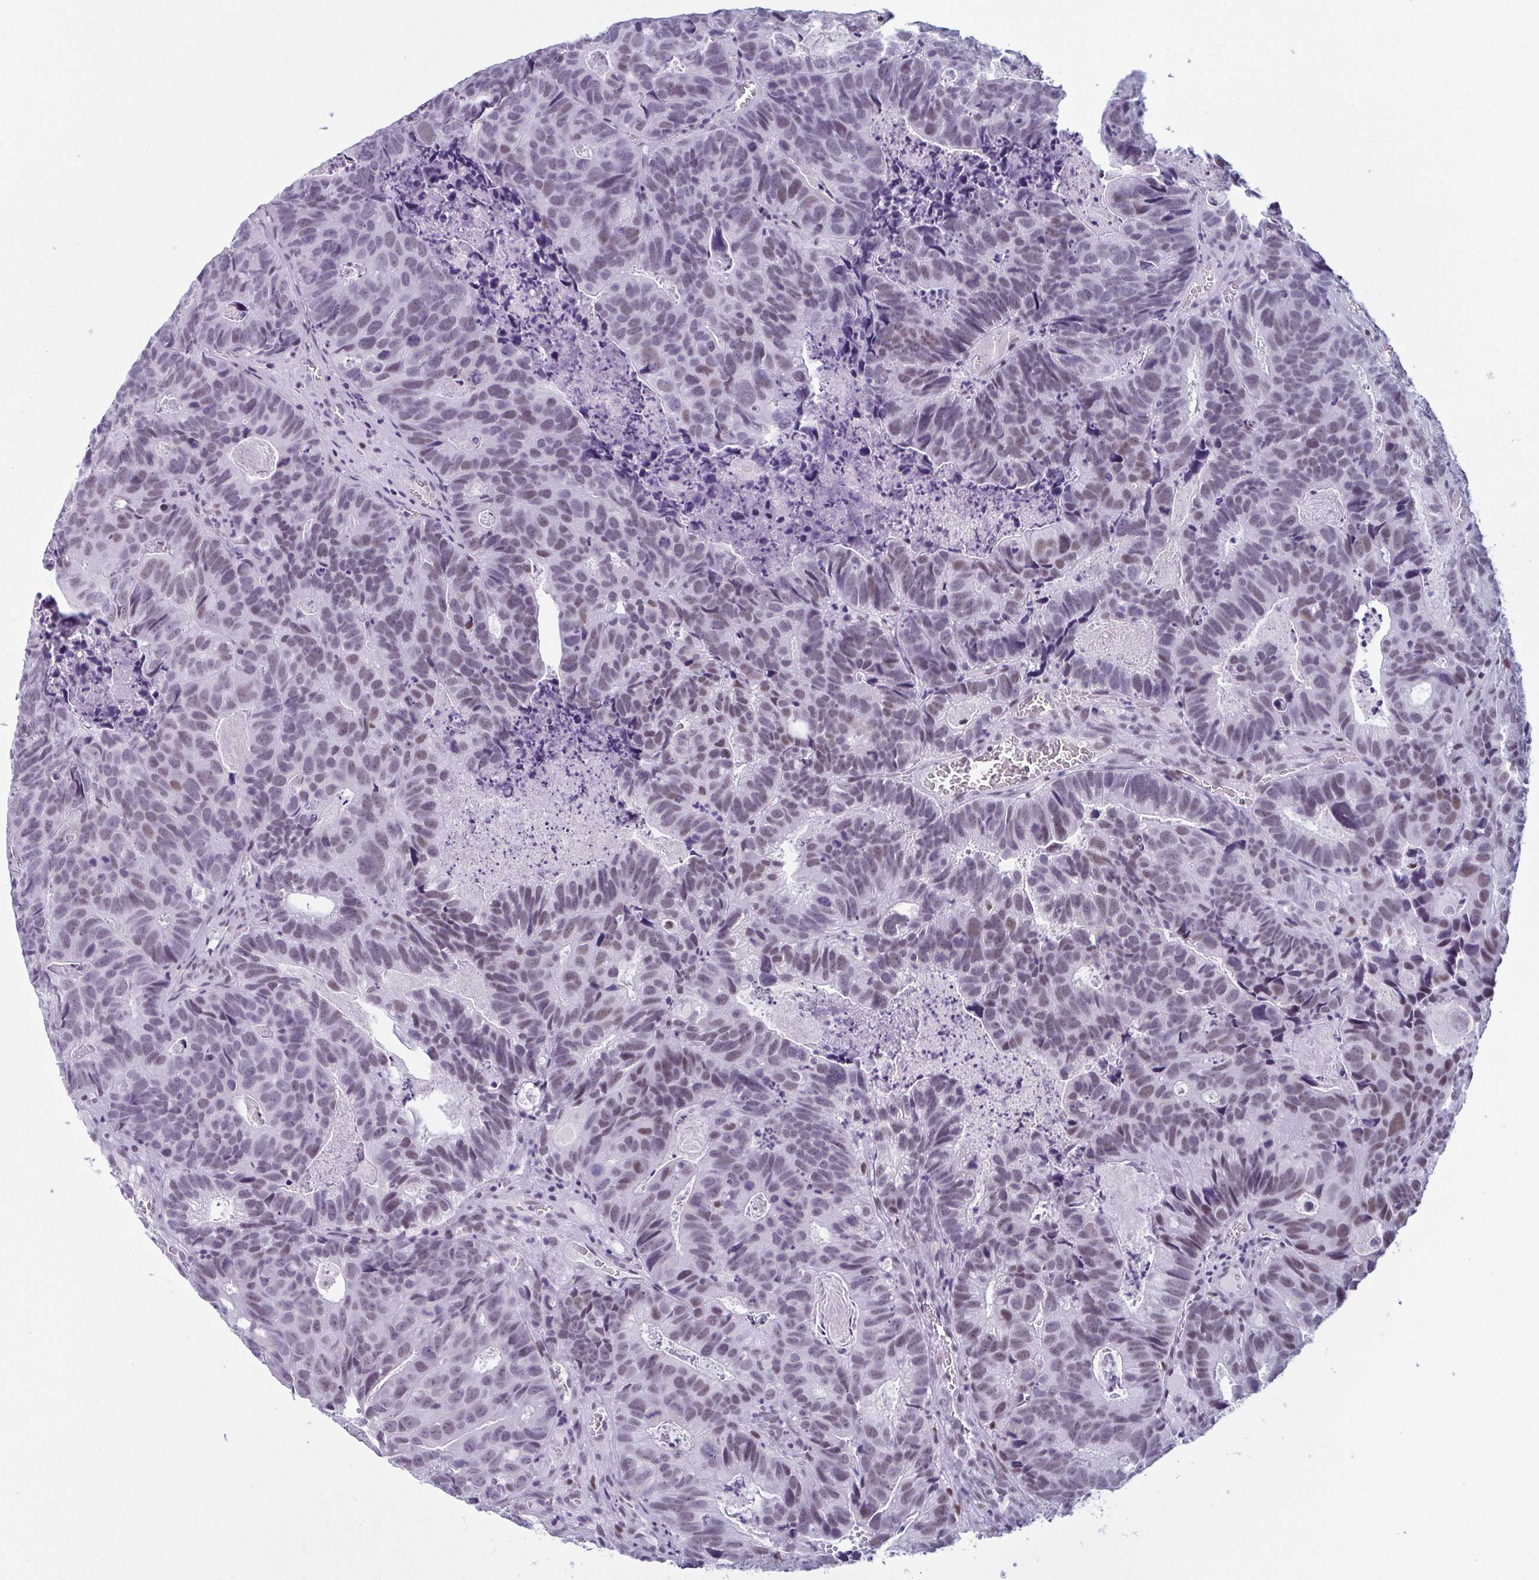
{"staining": {"intensity": "weak", "quantity": "25%-75%", "location": "nuclear"}, "tissue": "head and neck cancer", "cell_type": "Tumor cells", "image_type": "cancer", "snomed": [{"axis": "morphology", "description": "Adenocarcinoma, NOS"}, {"axis": "topography", "description": "Head-Neck"}], "caption": "Head and neck cancer (adenocarcinoma) was stained to show a protein in brown. There is low levels of weak nuclear positivity in about 25%-75% of tumor cells.", "gene": "RBM7", "patient": {"sex": "male", "age": 62}}